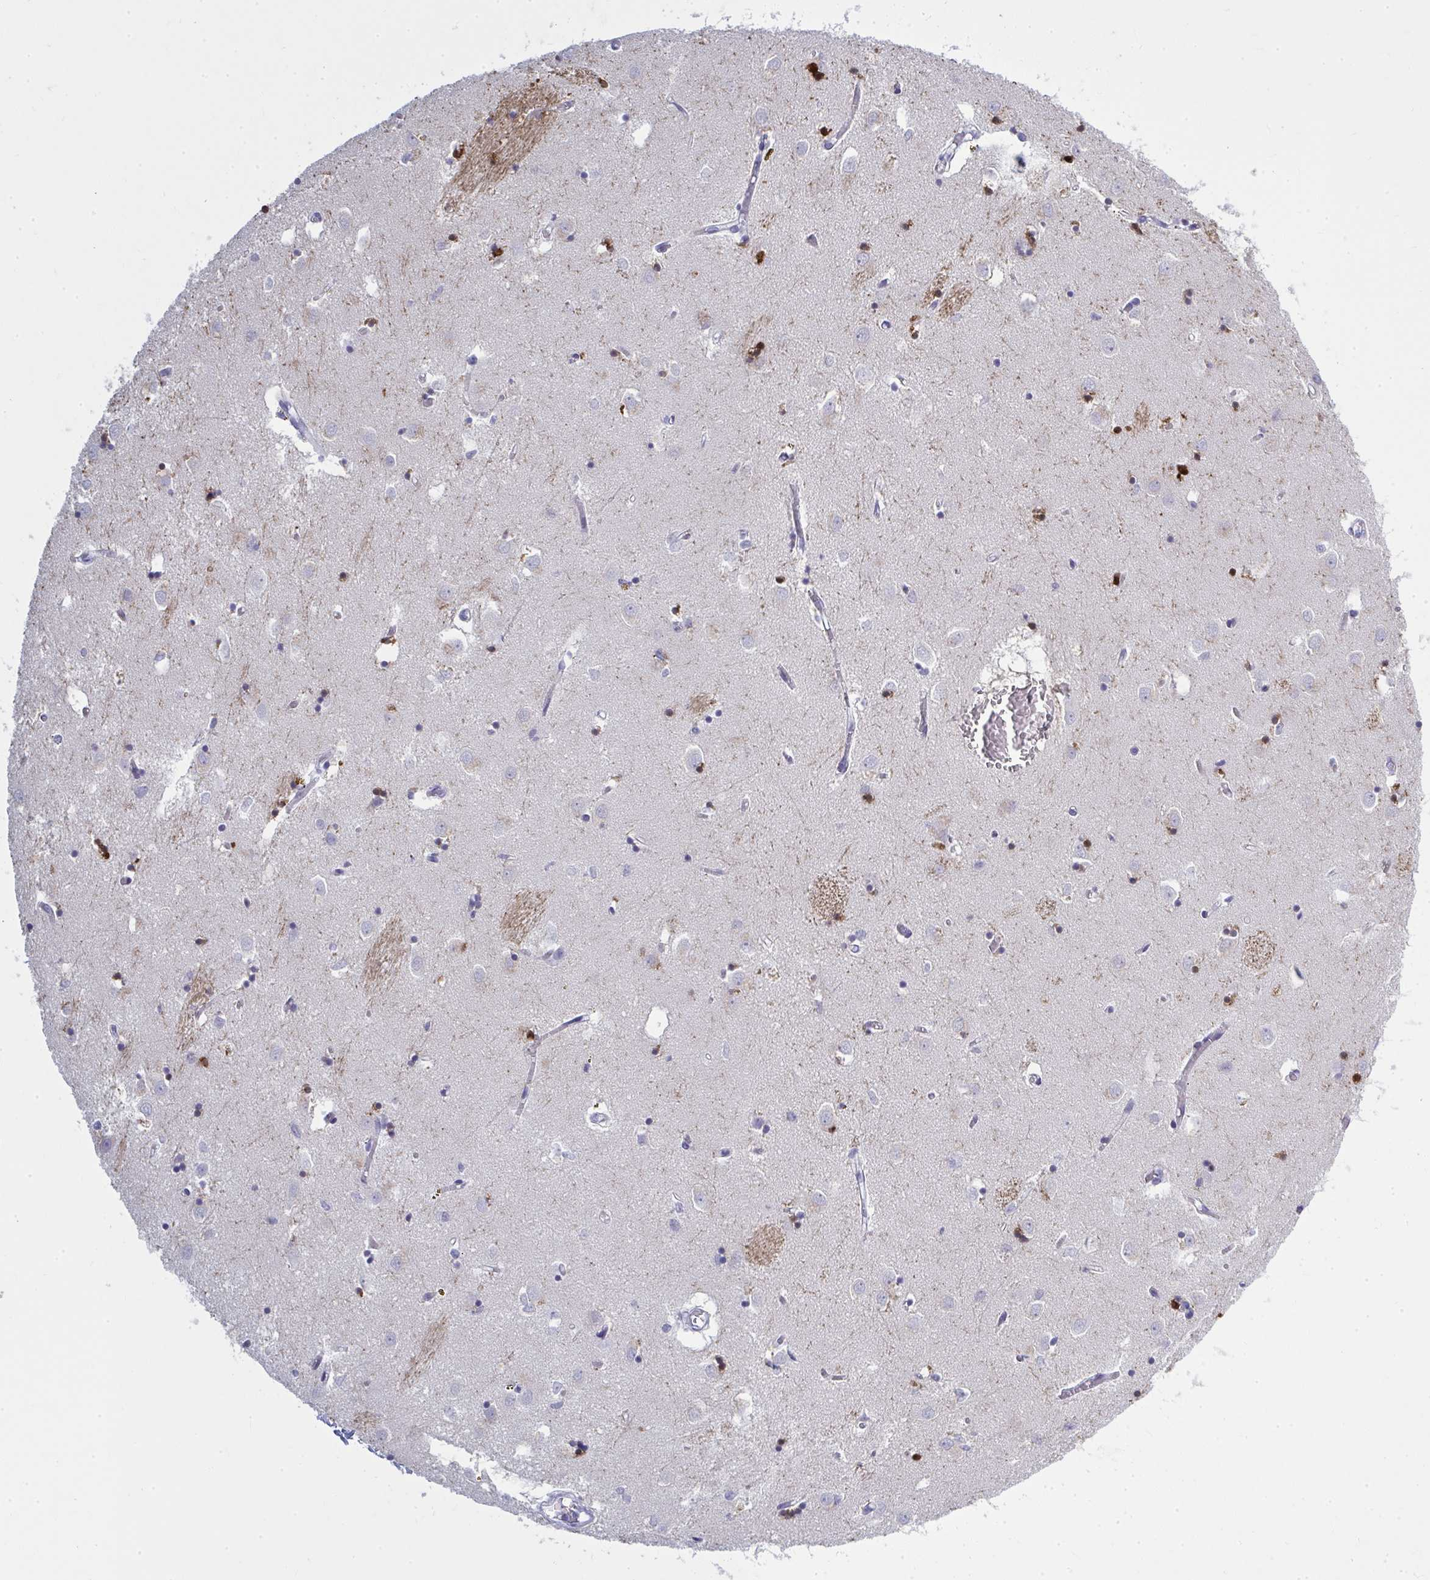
{"staining": {"intensity": "strong", "quantity": "<25%", "location": "cytoplasmic/membranous"}, "tissue": "caudate", "cell_type": "Glial cells", "image_type": "normal", "snomed": [{"axis": "morphology", "description": "Normal tissue, NOS"}, {"axis": "topography", "description": "Lateral ventricle wall"}], "caption": "Protein analysis of unremarkable caudate demonstrates strong cytoplasmic/membranous positivity in about <25% of glial cells. Using DAB (3,3'-diaminobenzidine) (brown) and hematoxylin (blue) stains, captured at high magnification using brightfield microscopy.", "gene": "QDPR", "patient": {"sex": "male", "age": 70}}